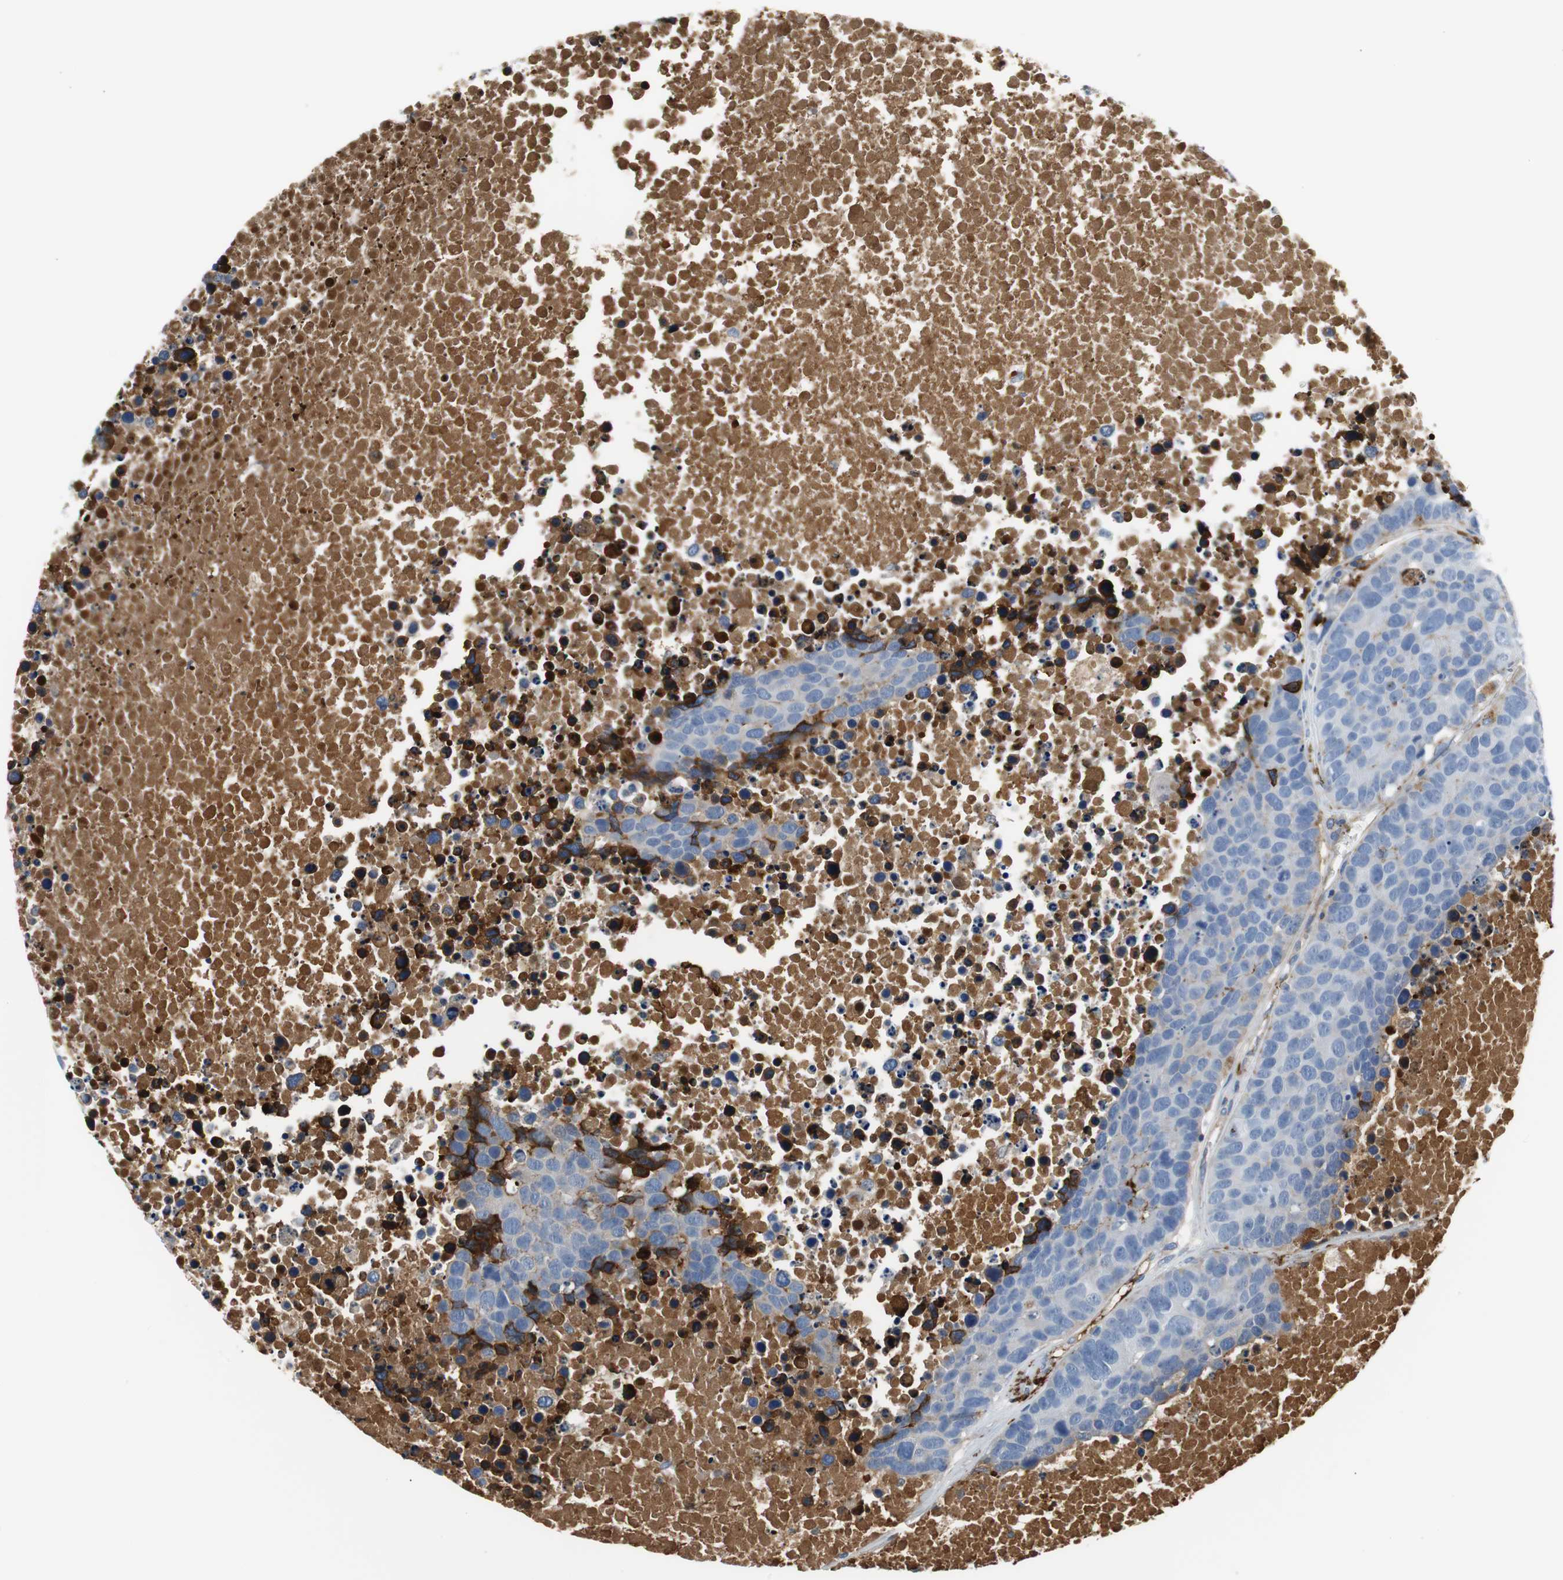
{"staining": {"intensity": "negative", "quantity": "none", "location": "none"}, "tissue": "carcinoid", "cell_type": "Tumor cells", "image_type": "cancer", "snomed": [{"axis": "morphology", "description": "Carcinoid, malignant, NOS"}, {"axis": "topography", "description": "Lung"}], "caption": "A high-resolution image shows immunohistochemistry (IHC) staining of malignant carcinoid, which reveals no significant staining in tumor cells. Nuclei are stained in blue.", "gene": "APCS", "patient": {"sex": "male", "age": 60}}